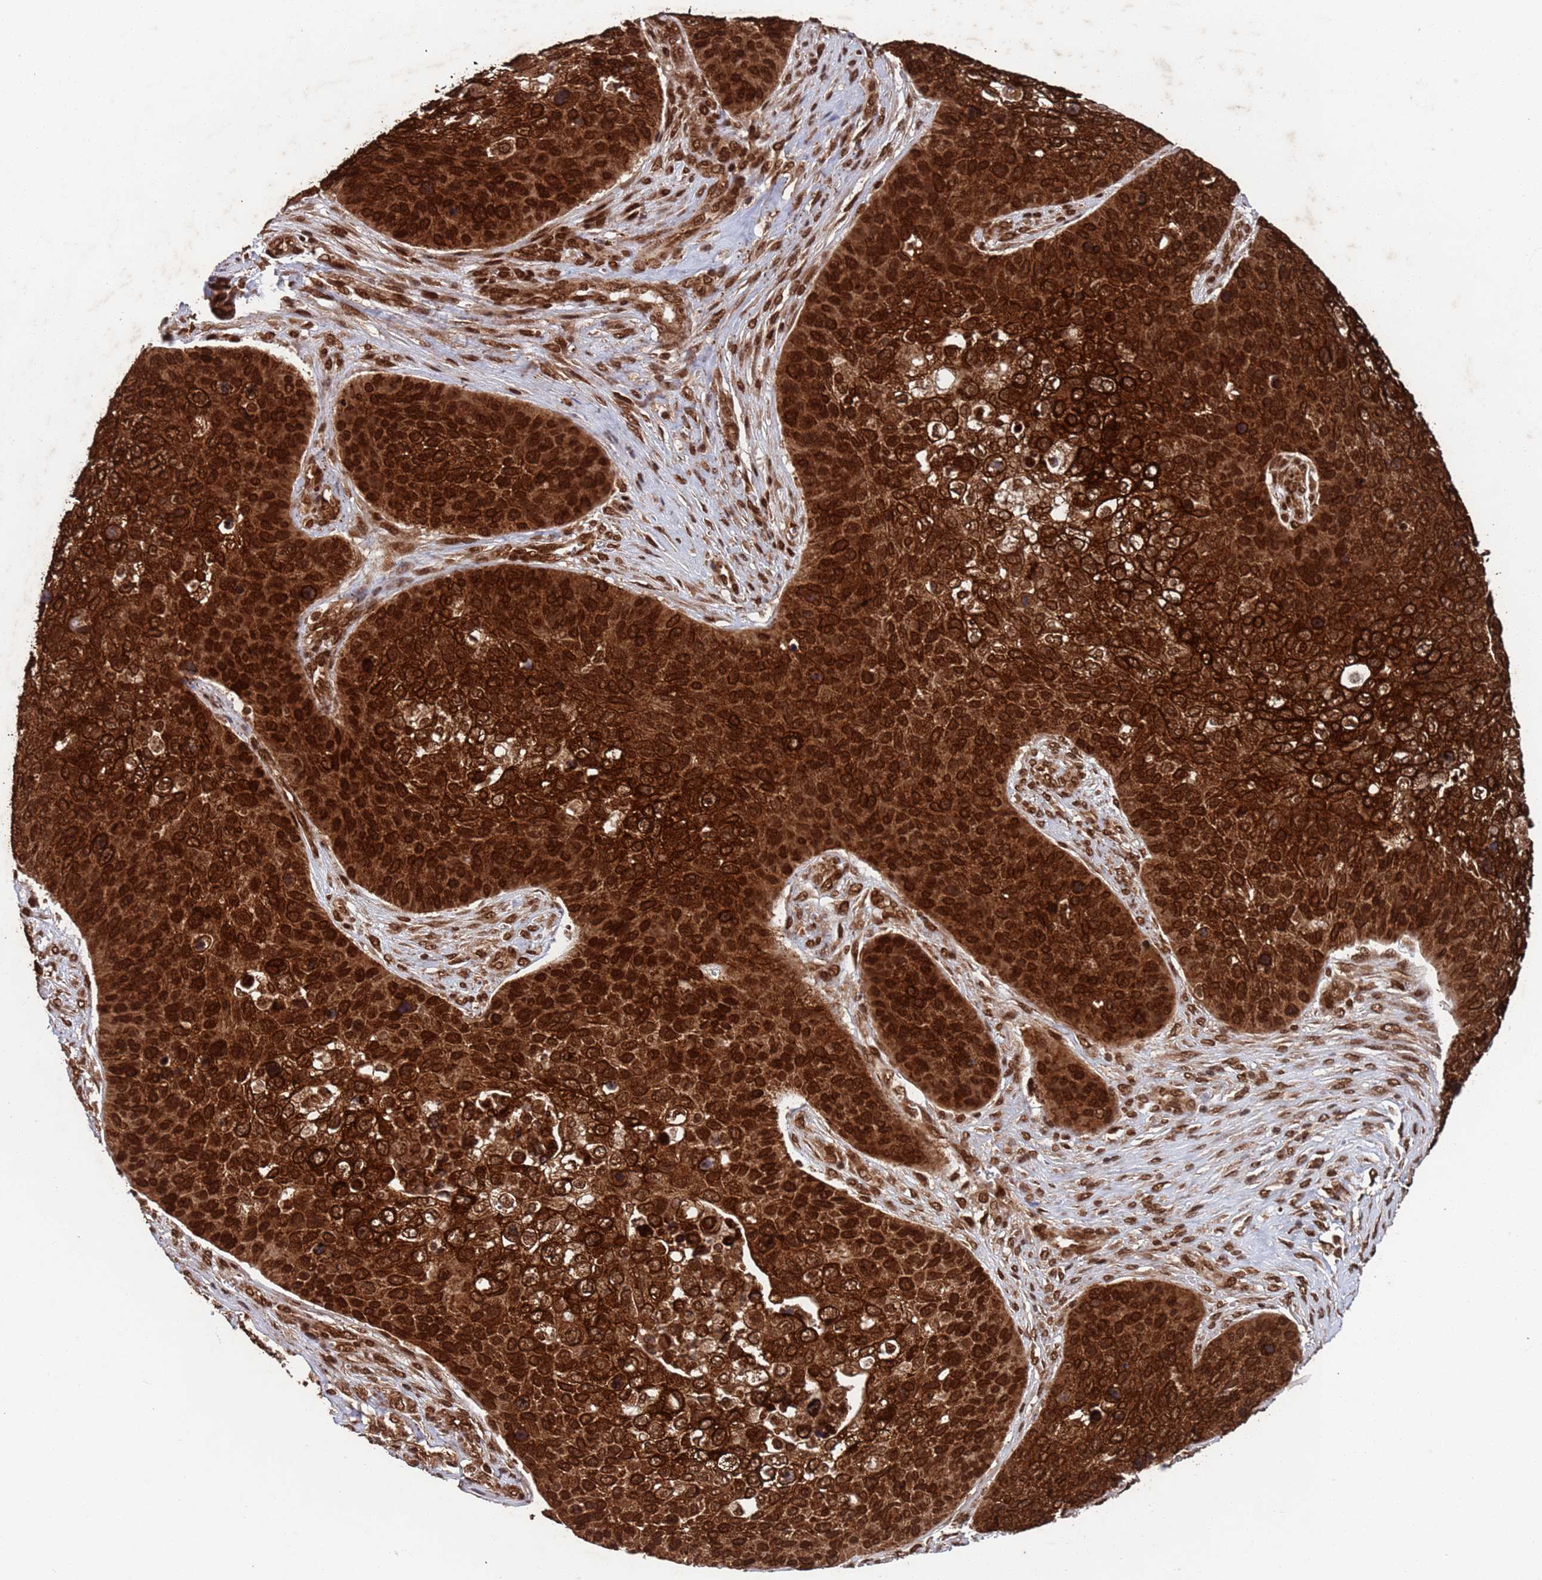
{"staining": {"intensity": "strong", "quantity": ">75%", "location": "cytoplasmic/membranous,nuclear"}, "tissue": "skin cancer", "cell_type": "Tumor cells", "image_type": "cancer", "snomed": [{"axis": "morphology", "description": "Basal cell carcinoma"}, {"axis": "topography", "description": "Skin"}], "caption": "Immunohistochemical staining of basal cell carcinoma (skin) exhibits high levels of strong cytoplasmic/membranous and nuclear protein expression in about >75% of tumor cells.", "gene": "FUBP3", "patient": {"sex": "female", "age": 74}}